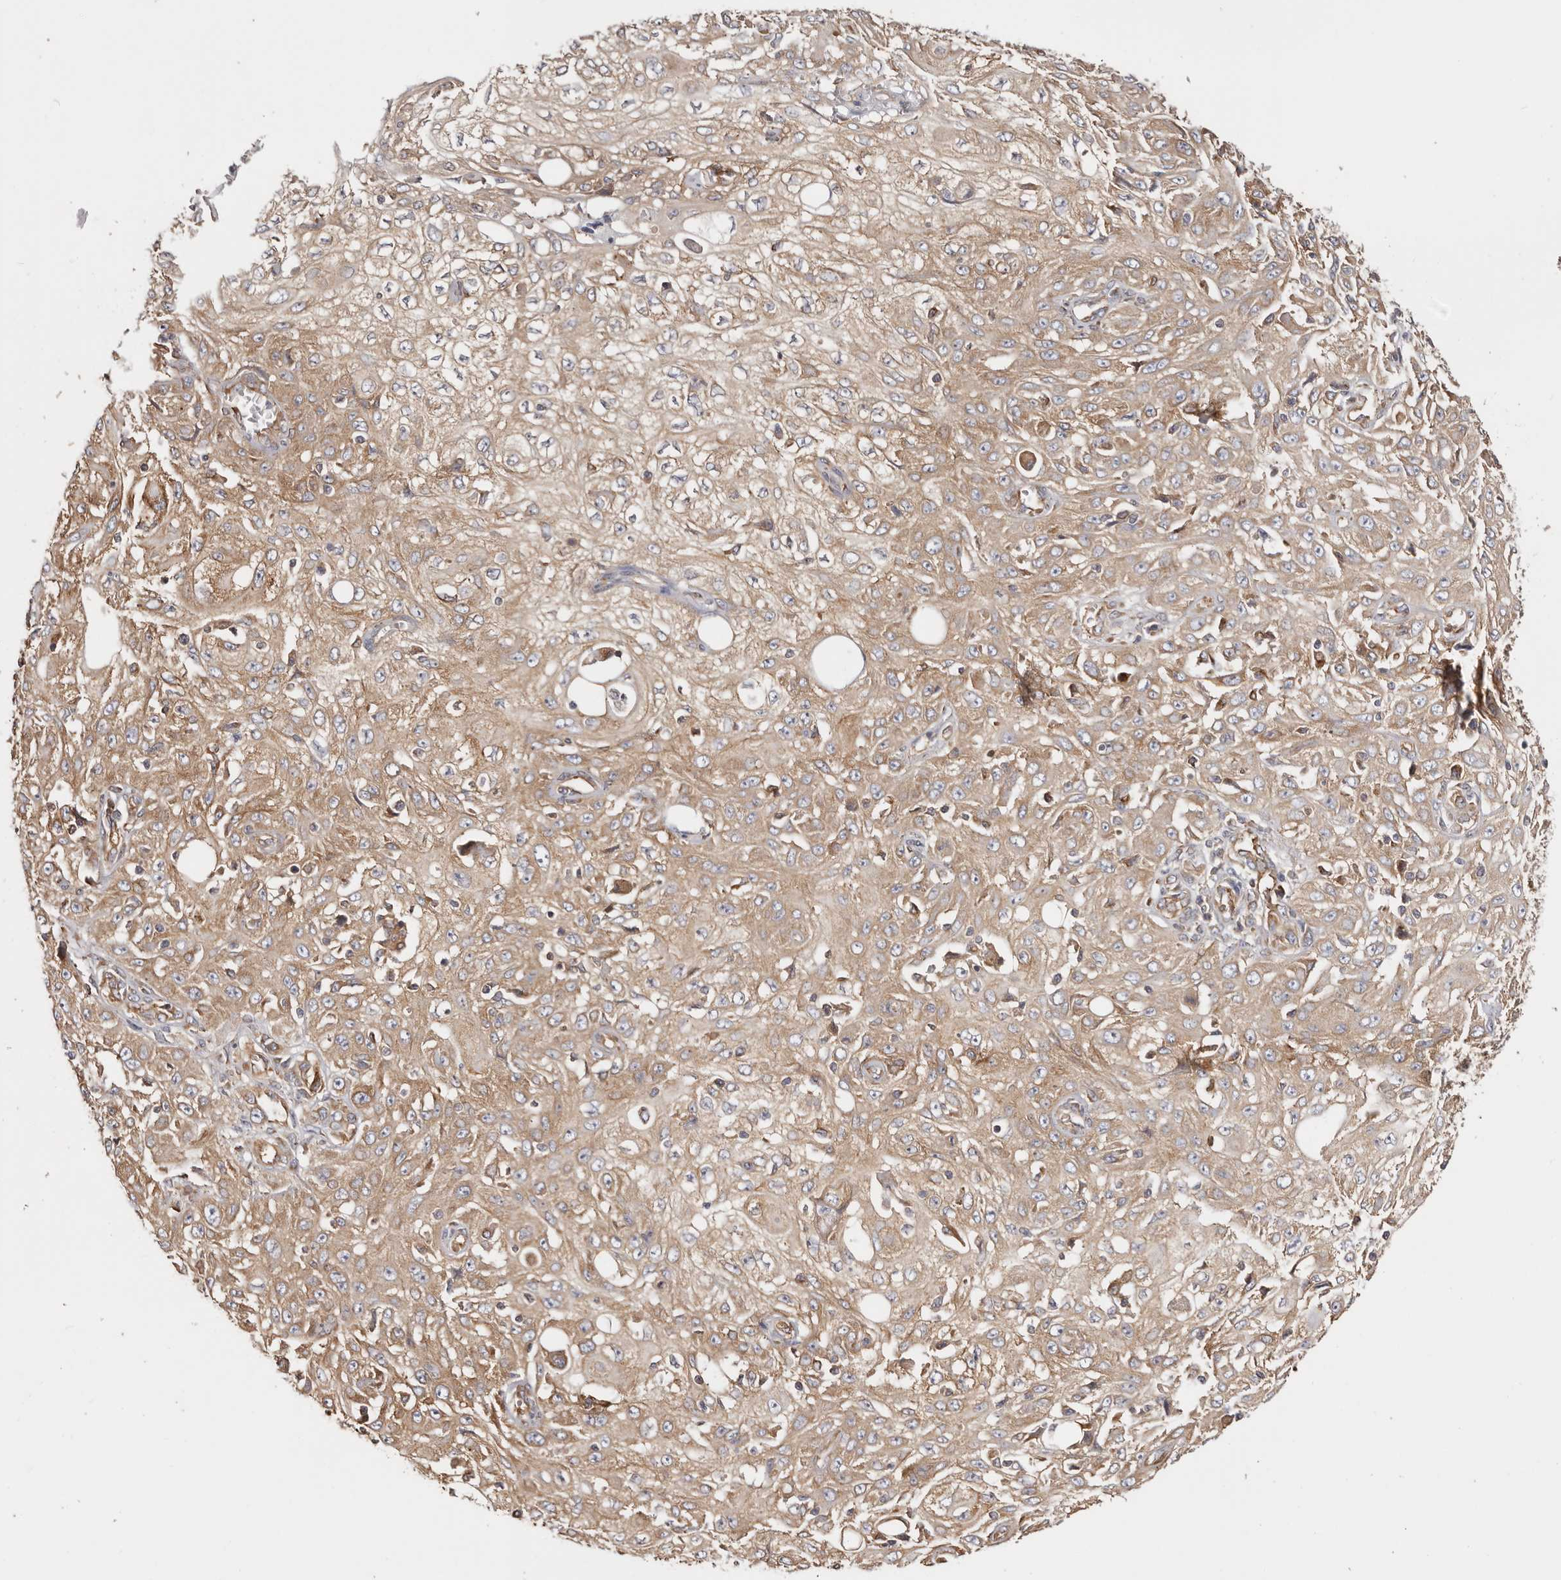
{"staining": {"intensity": "moderate", "quantity": ">75%", "location": "cytoplasmic/membranous"}, "tissue": "skin cancer", "cell_type": "Tumor cells", "image_type": "cancer", "snomed": [{"axis": "morphology", "description": "Squamous cell carcinoma, NOS"}, {"axis": "morphology", "description": "Squamous cell carcinoma, metastatic, NOS"}, {"axis": "topography", "description": "Skin"}, {"axis": "topography", "description": "Lymph node"}], "caption": "Immunohistochemical staining of skin cancer reveals medium levels of moderate cytoplasmic/membranous protein positivity in about >75% of tumor cells.", "gene": "EPRS1", "patient": {"sex": "male", "age": 75}}